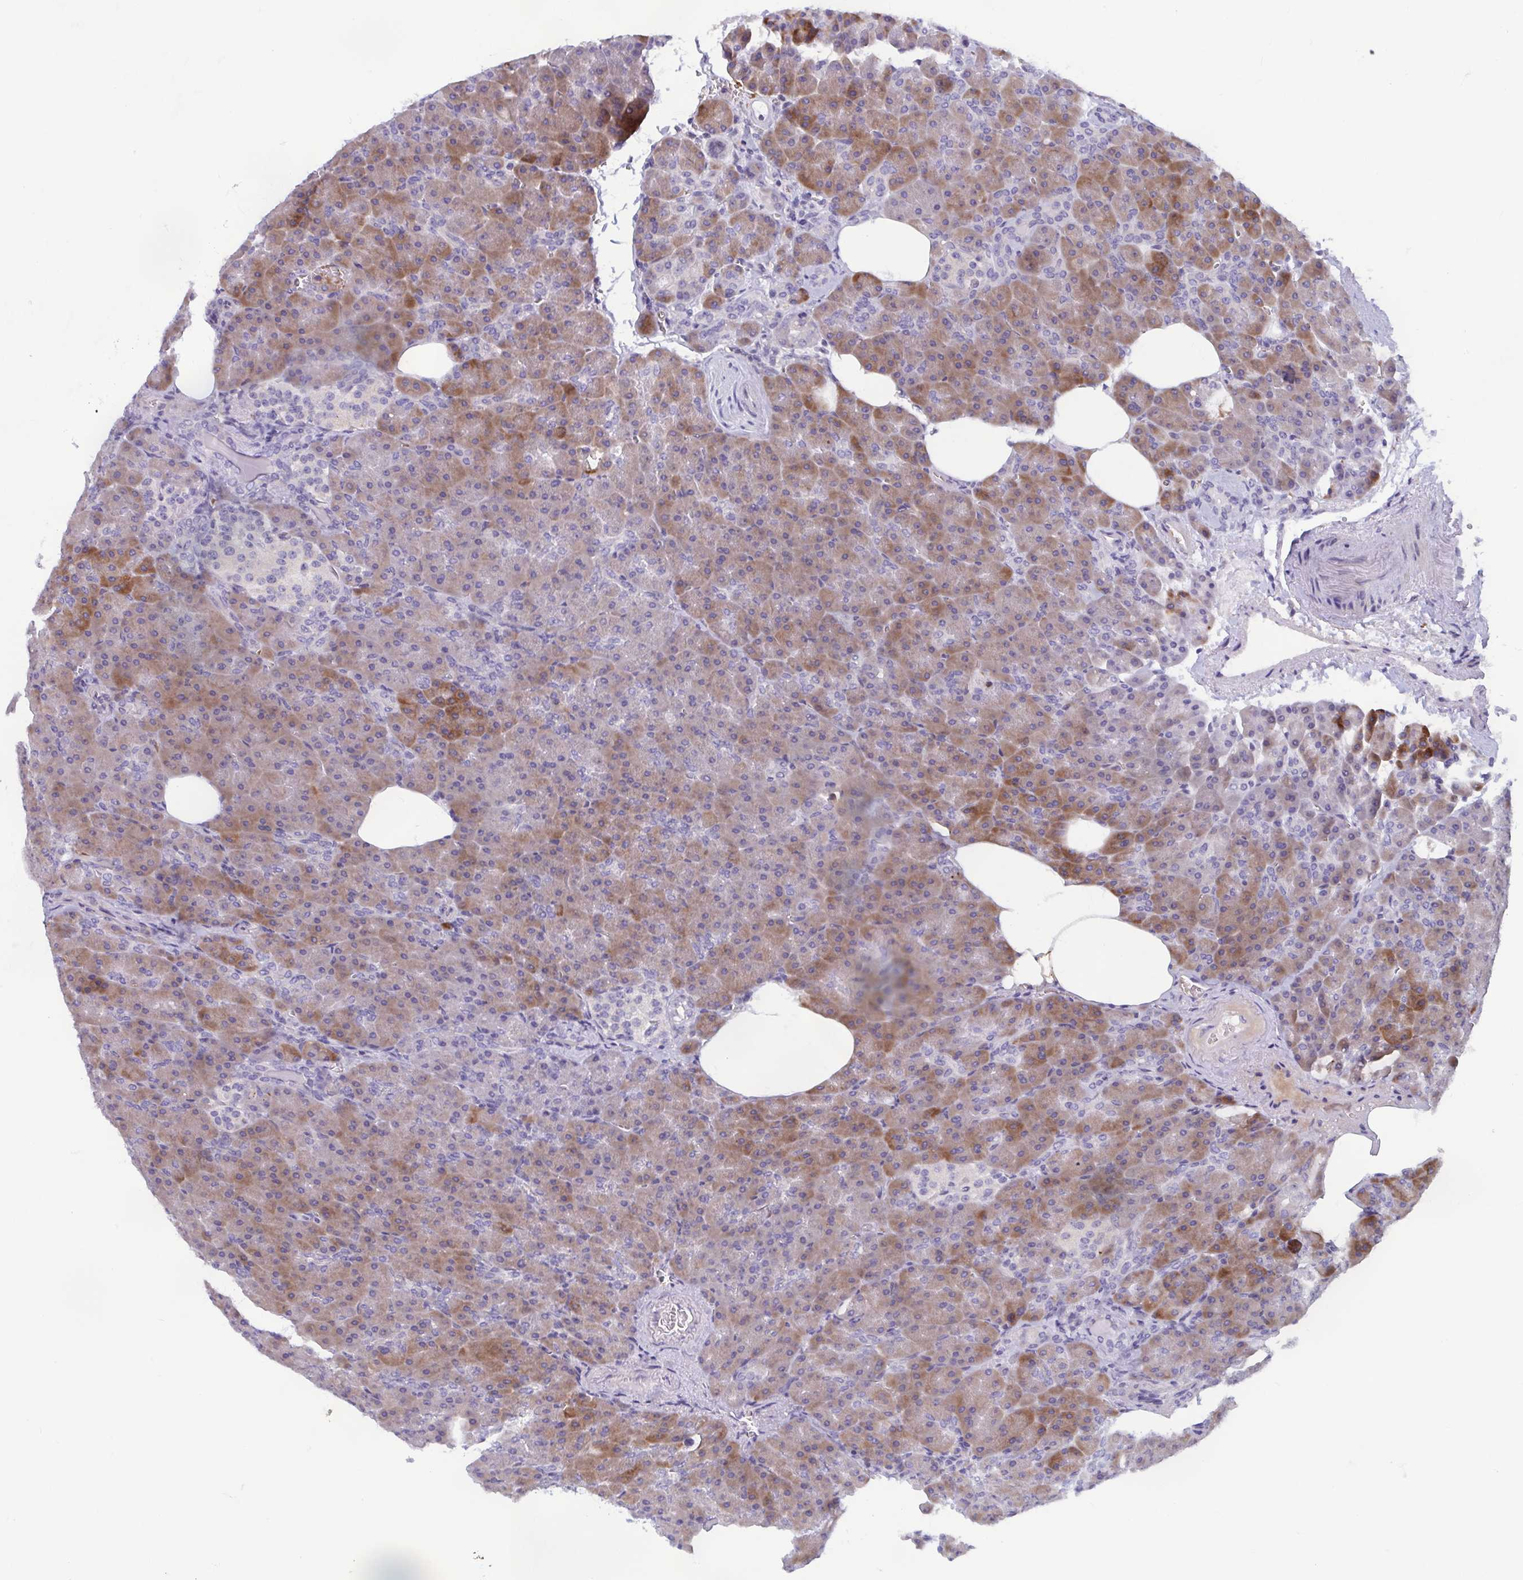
{"staining": {"intensity": "moderate", "quantity": "<25%", "location": "cytoplasmic/membranous"}, "tissue": "pancreas", "cell_type": "Exocrine glandular cells", "image_type": "normal", "snomed": [{"axis": "morphology", "description": "Normal tissue, NOS"}, {"axis": "topography", "description": "Pancreas"}], "caption": "Benign pancreas exhibits moderate cytoplasmic/membranous positivity in about <25% of exocrine glandular cells, visualized by immunohistochemistry. The protein of interest is shown in brown color, while the nuclei are stained blue.", "gene": "LRRC38", "patient": {"sex": "female", "age": 74}}